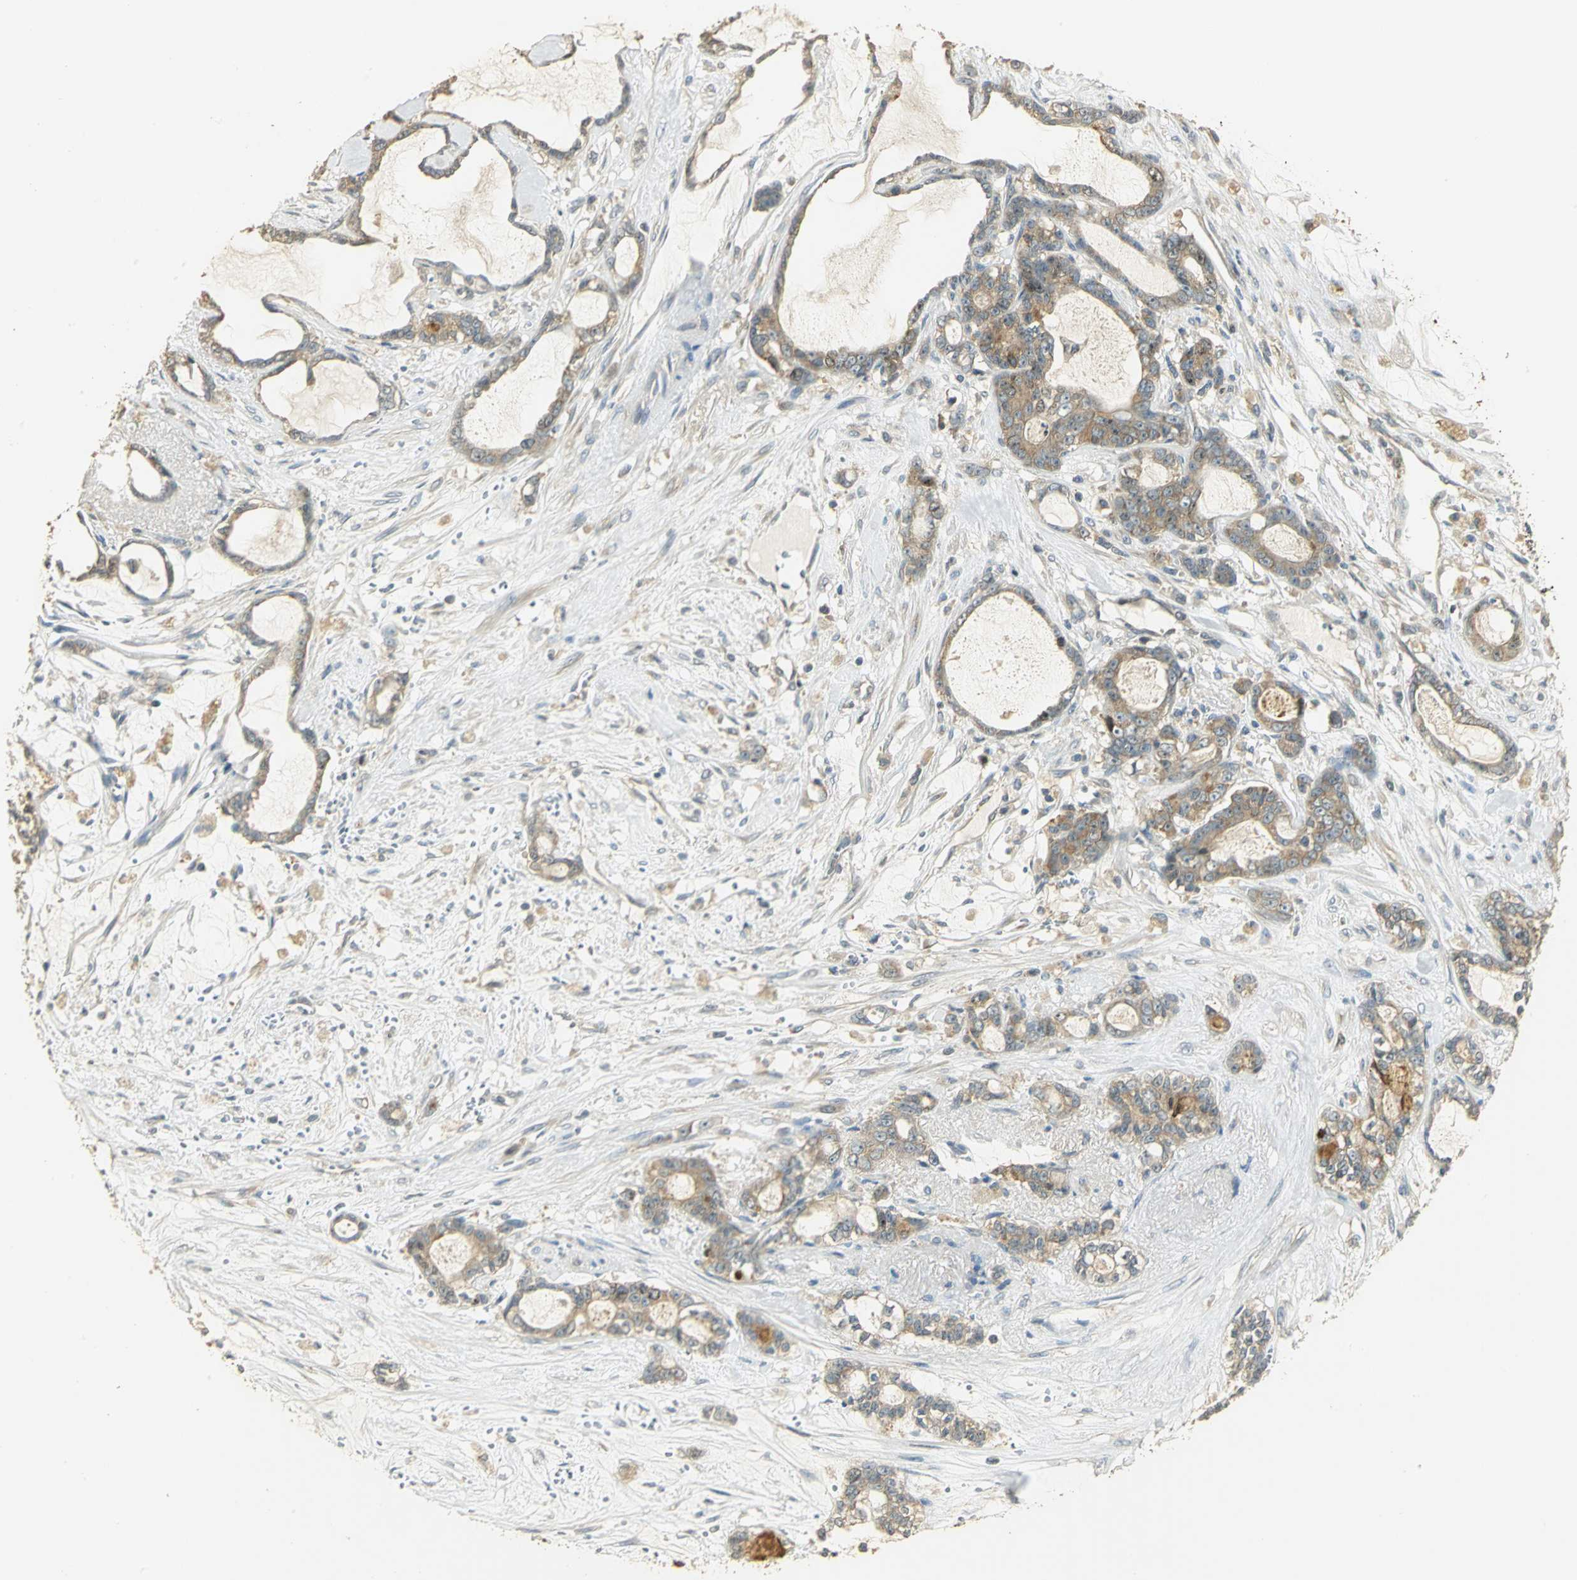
{"staining": {"intensity": "moderate", "quantity": ">75%", "location": "cytoplasmic/membranous"}, "tissue": "pancreatic cancer", "cell_type": "Tumor cells", "image_type": "cancer", "snomed": [{"axis": "morphology", "description": "Adenocarcinoma, NOS"}, {"axis": "topography", "description": "Pancreas"}], "caption": "The micrograph demonstrates staining of pancreatic adenocarcinoma, revealing moderate cytoplasmic/membranous protein staining (brown color) within tumor cells.", "gene": "RARS1", "patient": {"sex": "female", "age": 73}}